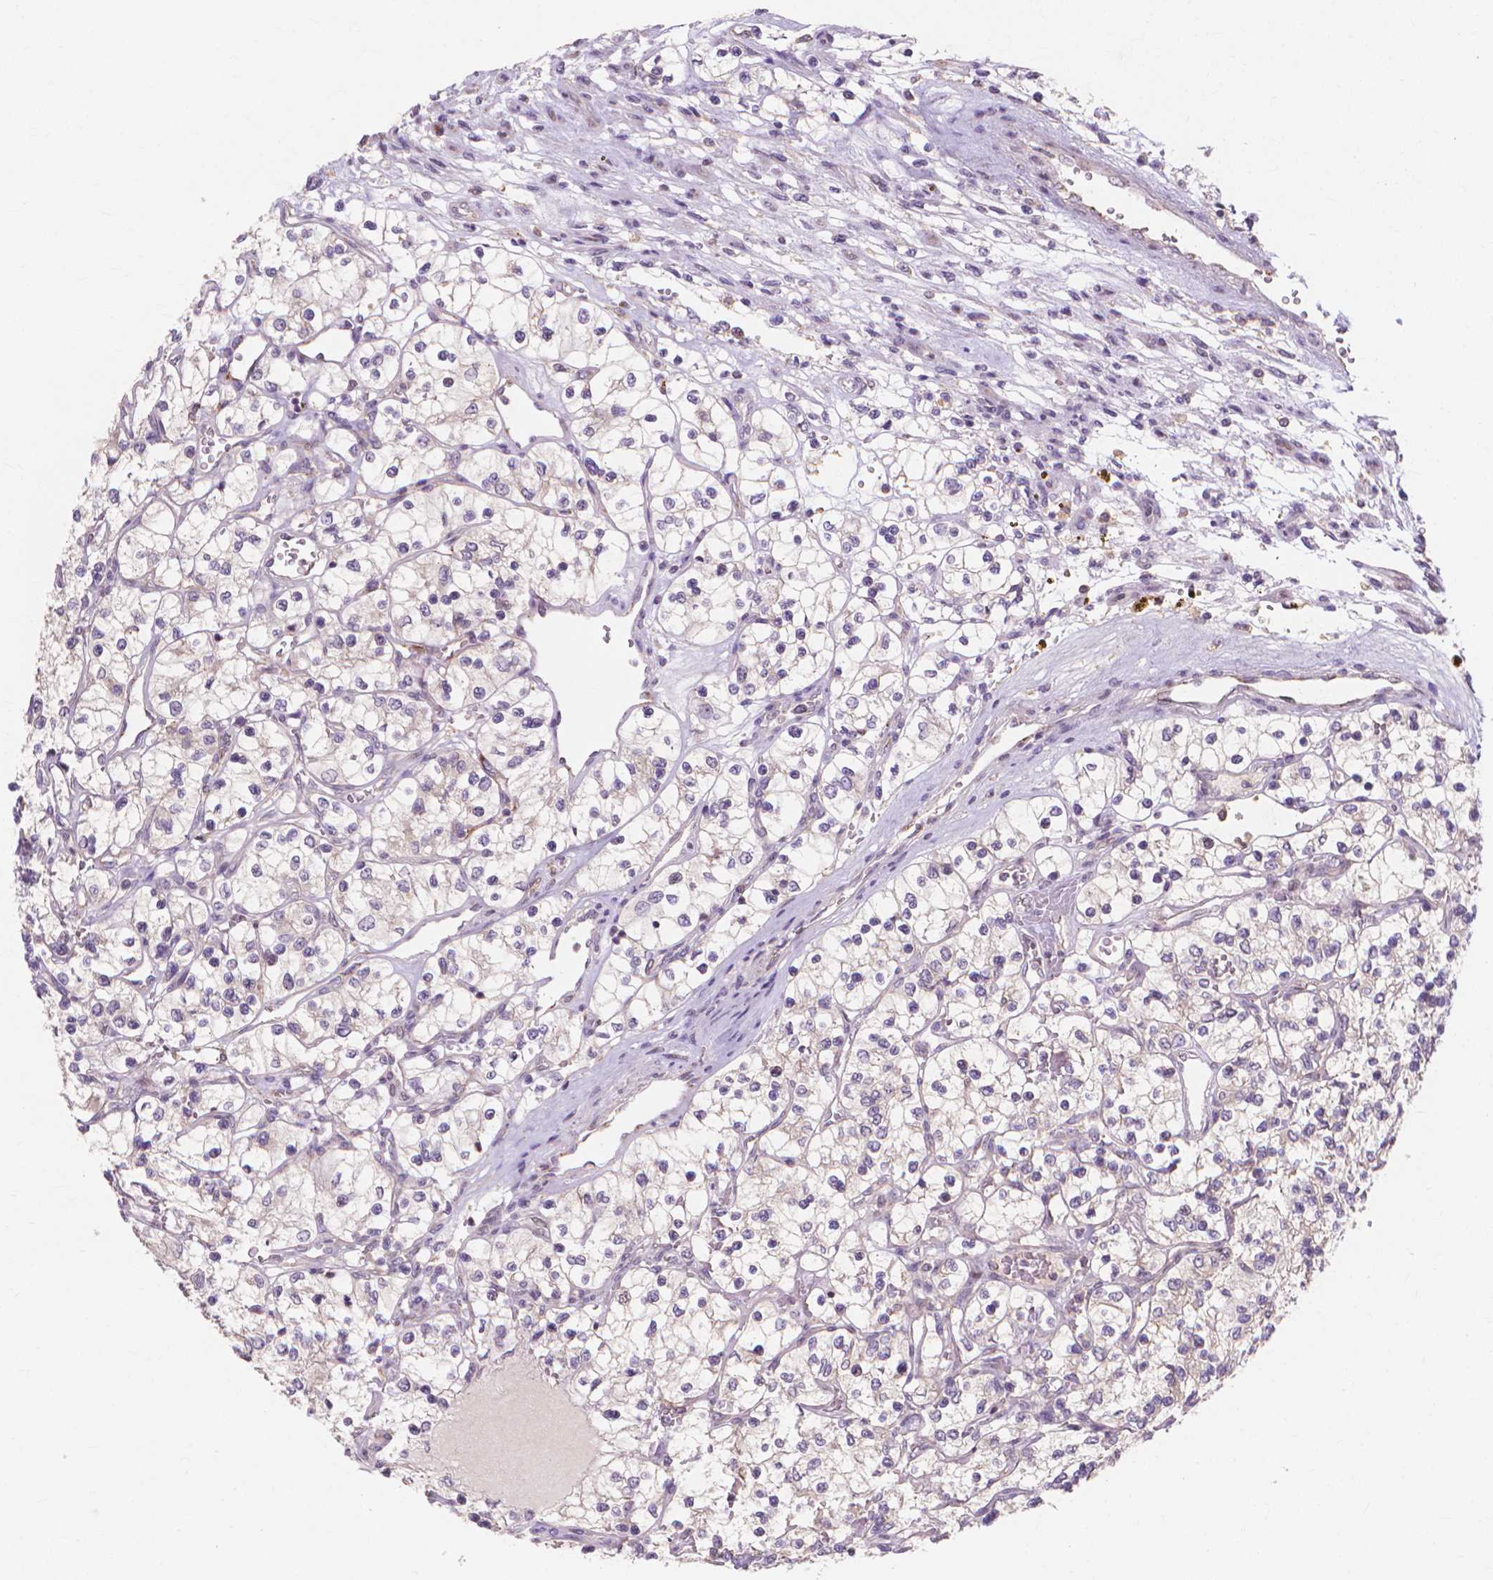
{"staining": {"intensity": "negative", "quantity": "none", "location": "none"}, "tissue": "renal cancer", "cell_type": "Tumor cells", "image_type": "cancer", "snomed": [{"axis": "morphology", "description": "Adenocarcinoma, NOS"}, {"axis": "topography", "description": "Kidney"}], "caption": "Tumor cells show no significant expression in renal cancer (adenocarcinoma). Nuclei are stained in blue.", "gene": "PRDM13", "patient": {"sex": "female", "age": 69}}